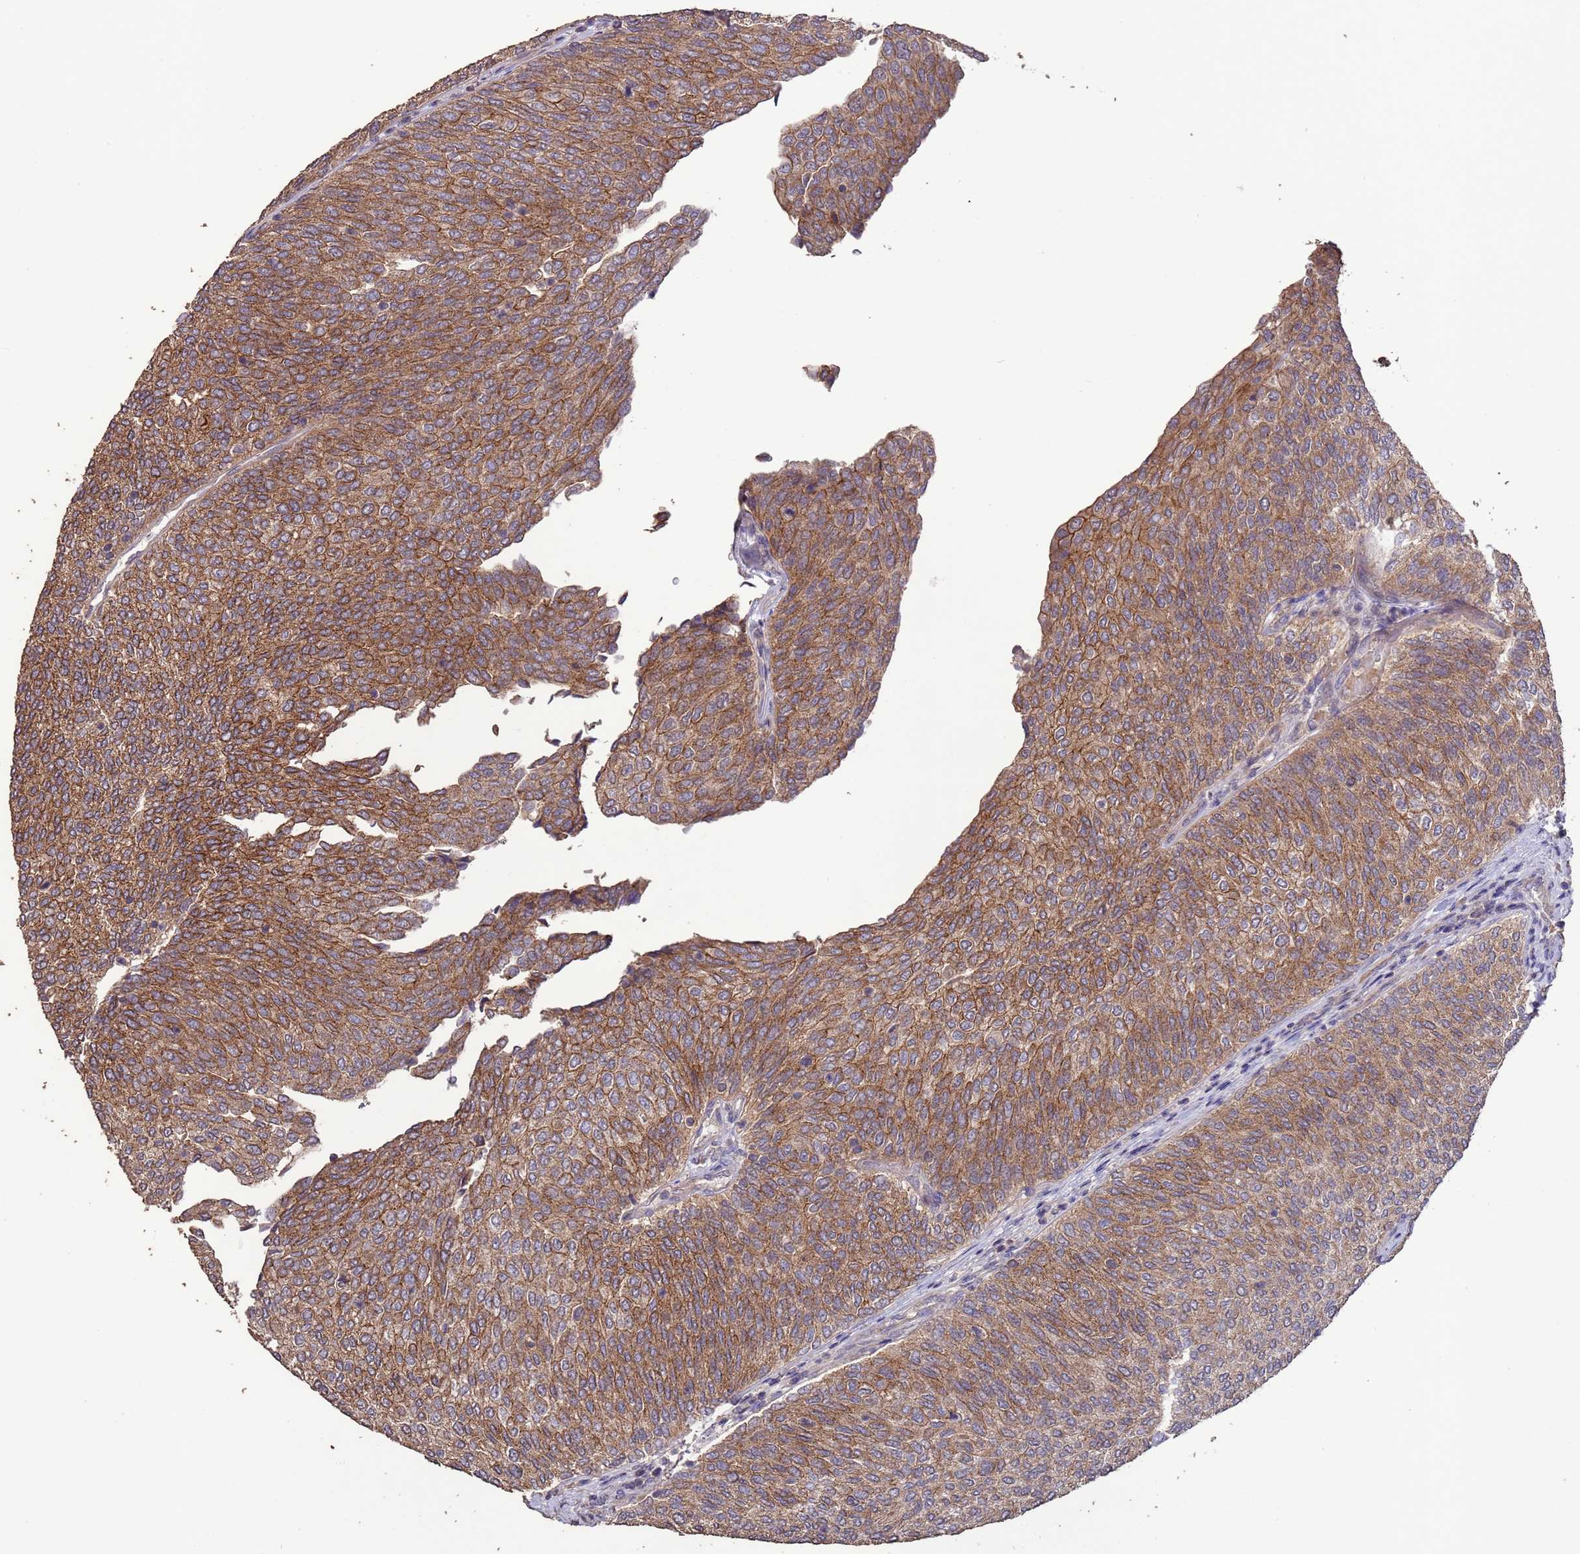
{"staining": {"intensity": "moderate", "quantity": ">75%", "location": "cytoplasmic/membranous"}, "tissue": "urothelial cancer", "cell_type": "Tumor cells", "image_type": "cancer", "snomed": [{"axis": "morphology", "description": "Urothelial carcinoma, Low grade"}, {"axis": "topography", "description": "Urinary bladder"}], "caption": "Immunohistochemistry (IHC) of urothelial cancer displays medium levels of moderate cytoplasmic/membranous staining in approximately >75% of tumor cells.", "gene": "SLC9B2", "patient": {"sex": "female", "age": 79}}